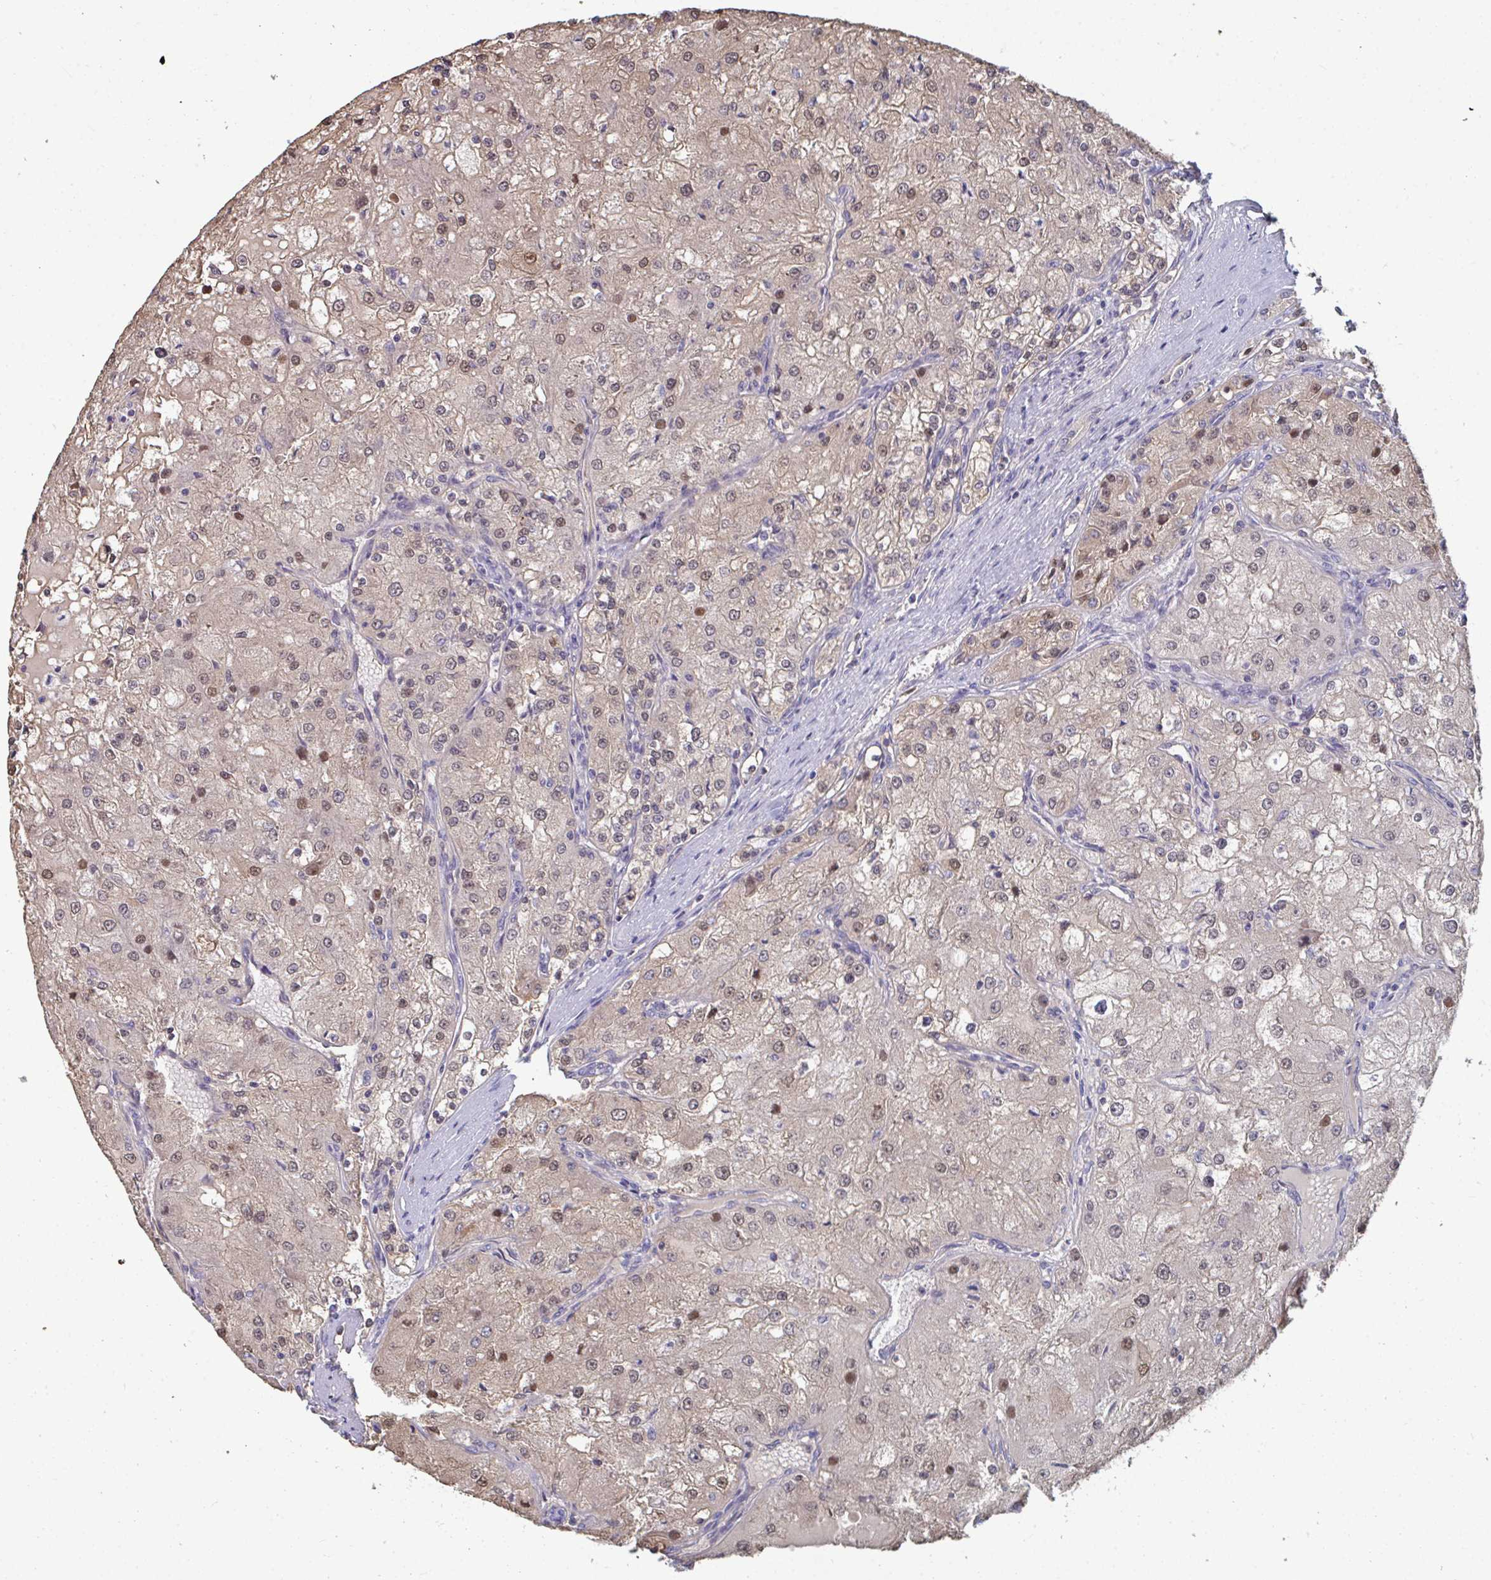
{"staining": {"intensity": "moderate", "quantity": "25%-75%", "location": "cytoplasmic/membranous,nuclear"}, "tissue": "renal cancer", "cell_type": "Tumor cells", "image_type": "cancer", "snomed": [{"axis": "morphology", "description": "Adenocarcinoma, NOS"}, {"axis": "topography", "description": "Kidney"}], "caption": "A high-resolution image shows immunohistochemistry staining of adenocarcinoma (renal), which exhibits moderate cytoplasmic/membranous and nuclear positivity in about 25%-75% of tumor cells. (brown staining indicates protein expression, while blue staining denotes nuclei).", "gene": "TTC9C", "patient": {"sex": "female", "age": 74}}